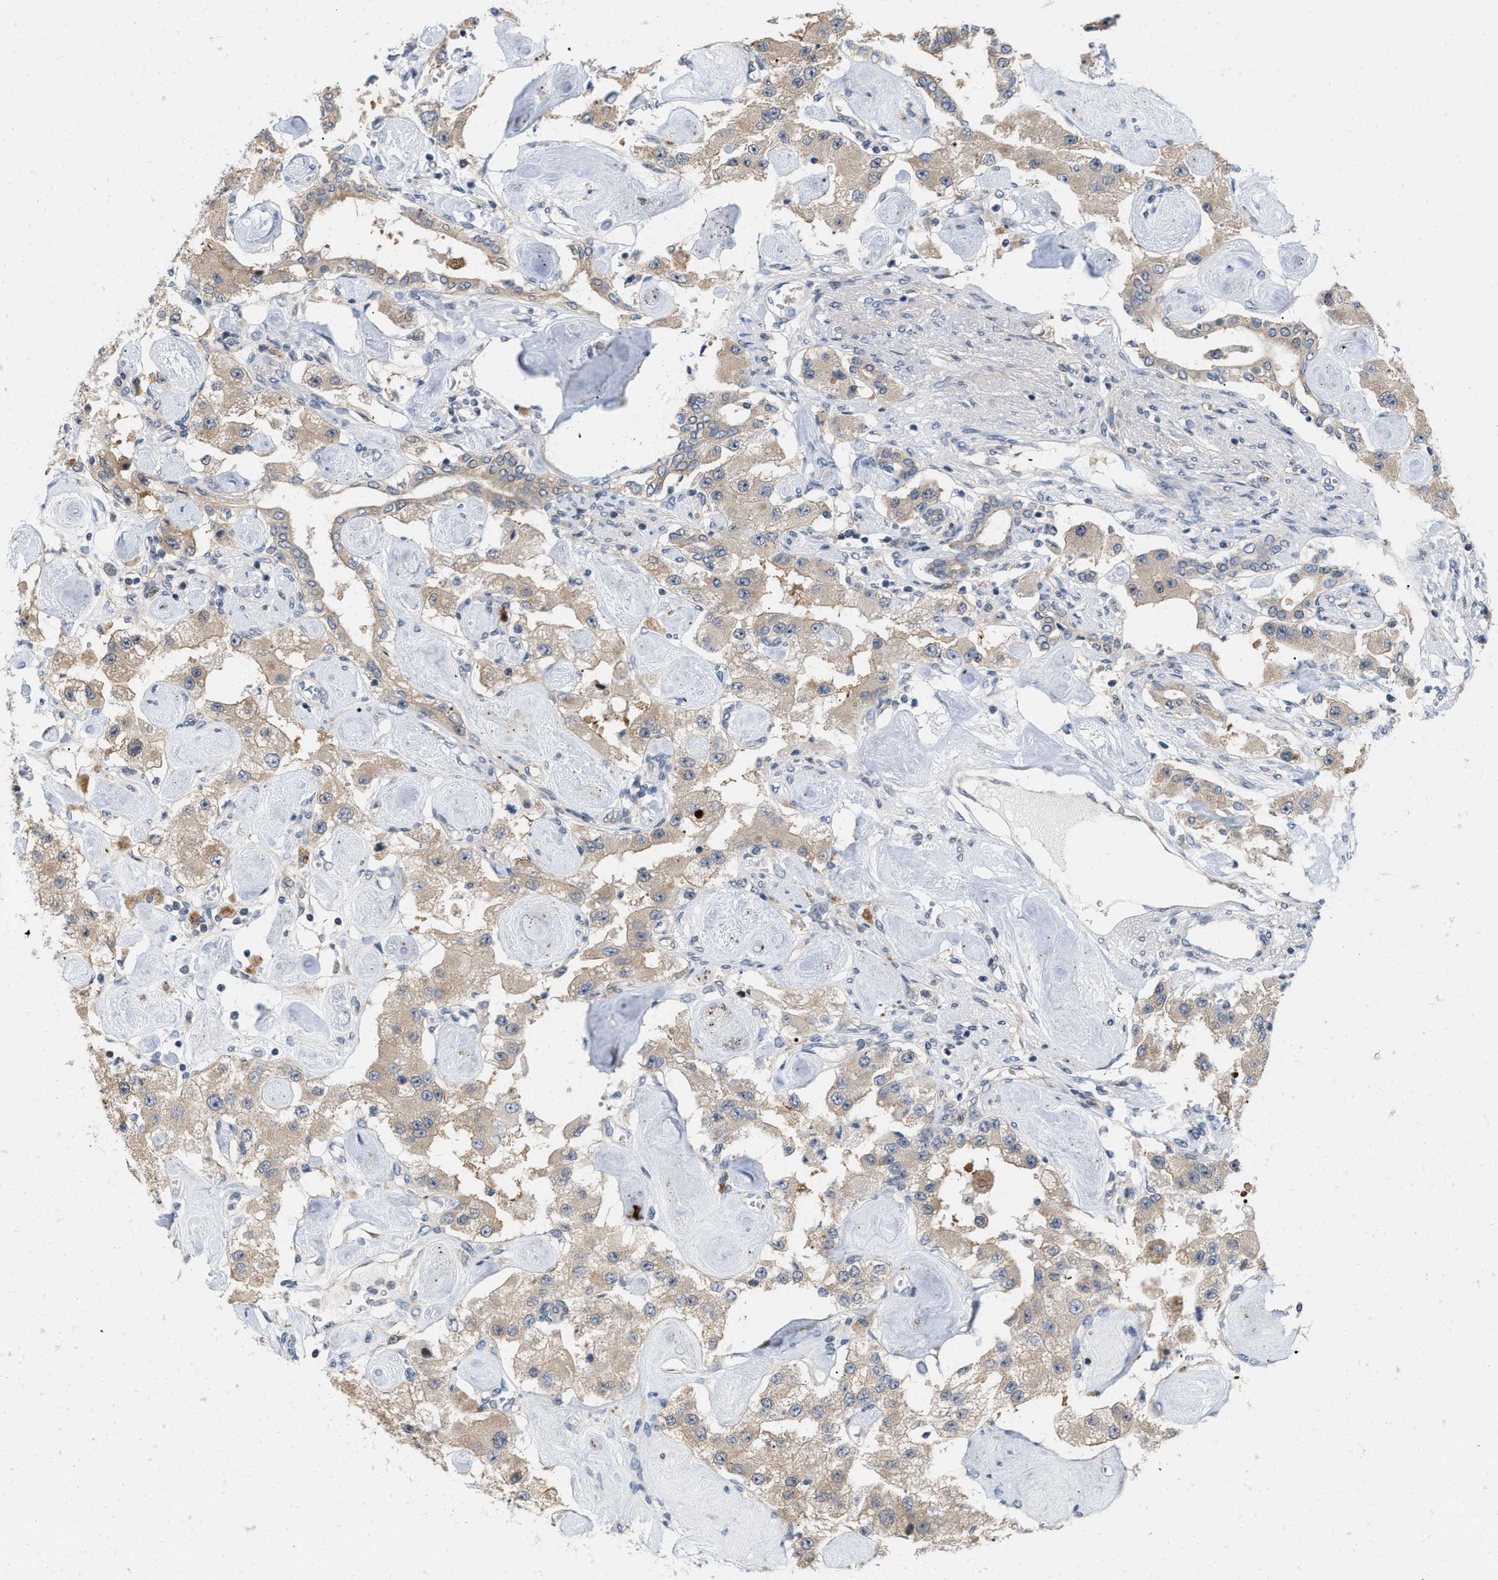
{"staining": {"intensity": "weak", "quantity": ">75%", "location": "cytoplasmic/membranous"}, "tissue": "carcinoid", "cell_type": "Tumor cells", "image_type": "cancer", "snomed": [{"axis": "morphology", "description": "Carcinoid, malignant, NOS"}, {"axis": "topography", "description": "Pancreas"}], "caption": "Brown immunohistochemical staining in human carcinoid exhibits weak cytoplasmic/membranous staining in approximately >75% of tumor cells.", "gene": "CSNK1A1", "patient": {"sex": "male", "age": 41}}